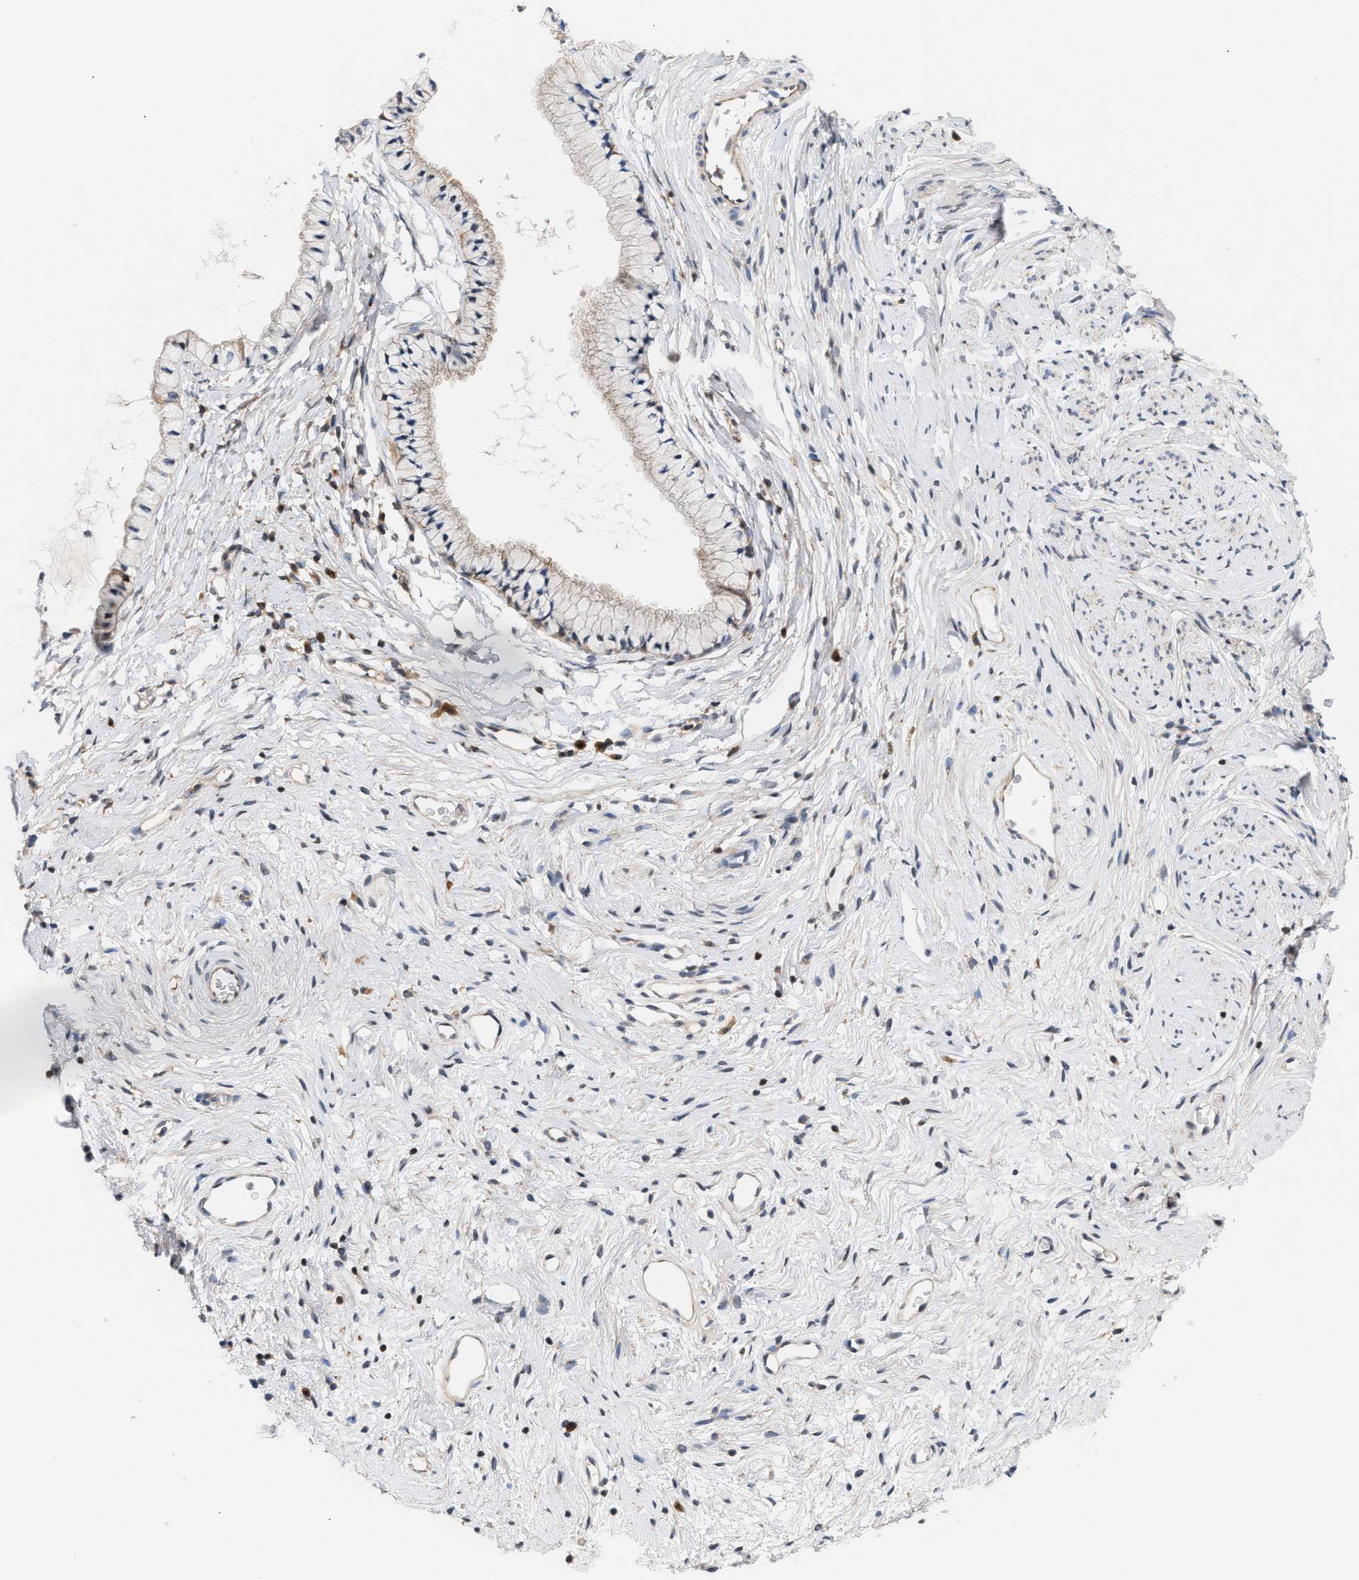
{"staining": {"intensity": "weak", "quantity": "25%-75%", "location": "cytoplasmic/membranous"}, "tissue": "cervix", "cell_type": "Glandular cells", "image_type": "normal", "snomed": [{"axis": "morphology", "description": "Normal tissue, NOS"}, {"axis": "topography", "description": "Cervix"}], "caption": "Weak cytoplasmic/membranous protein expression is appreciated in approximately 25%-75% of glandular cells in cervix. The protein is stained brown, and the nuclei are stained in blue (DAB (3,3'-diaminobenzidine) IHC with brightfield microscopy, high magnification).", "gene": "DBNL", "patient": {"sex": "female", "age": 77}}